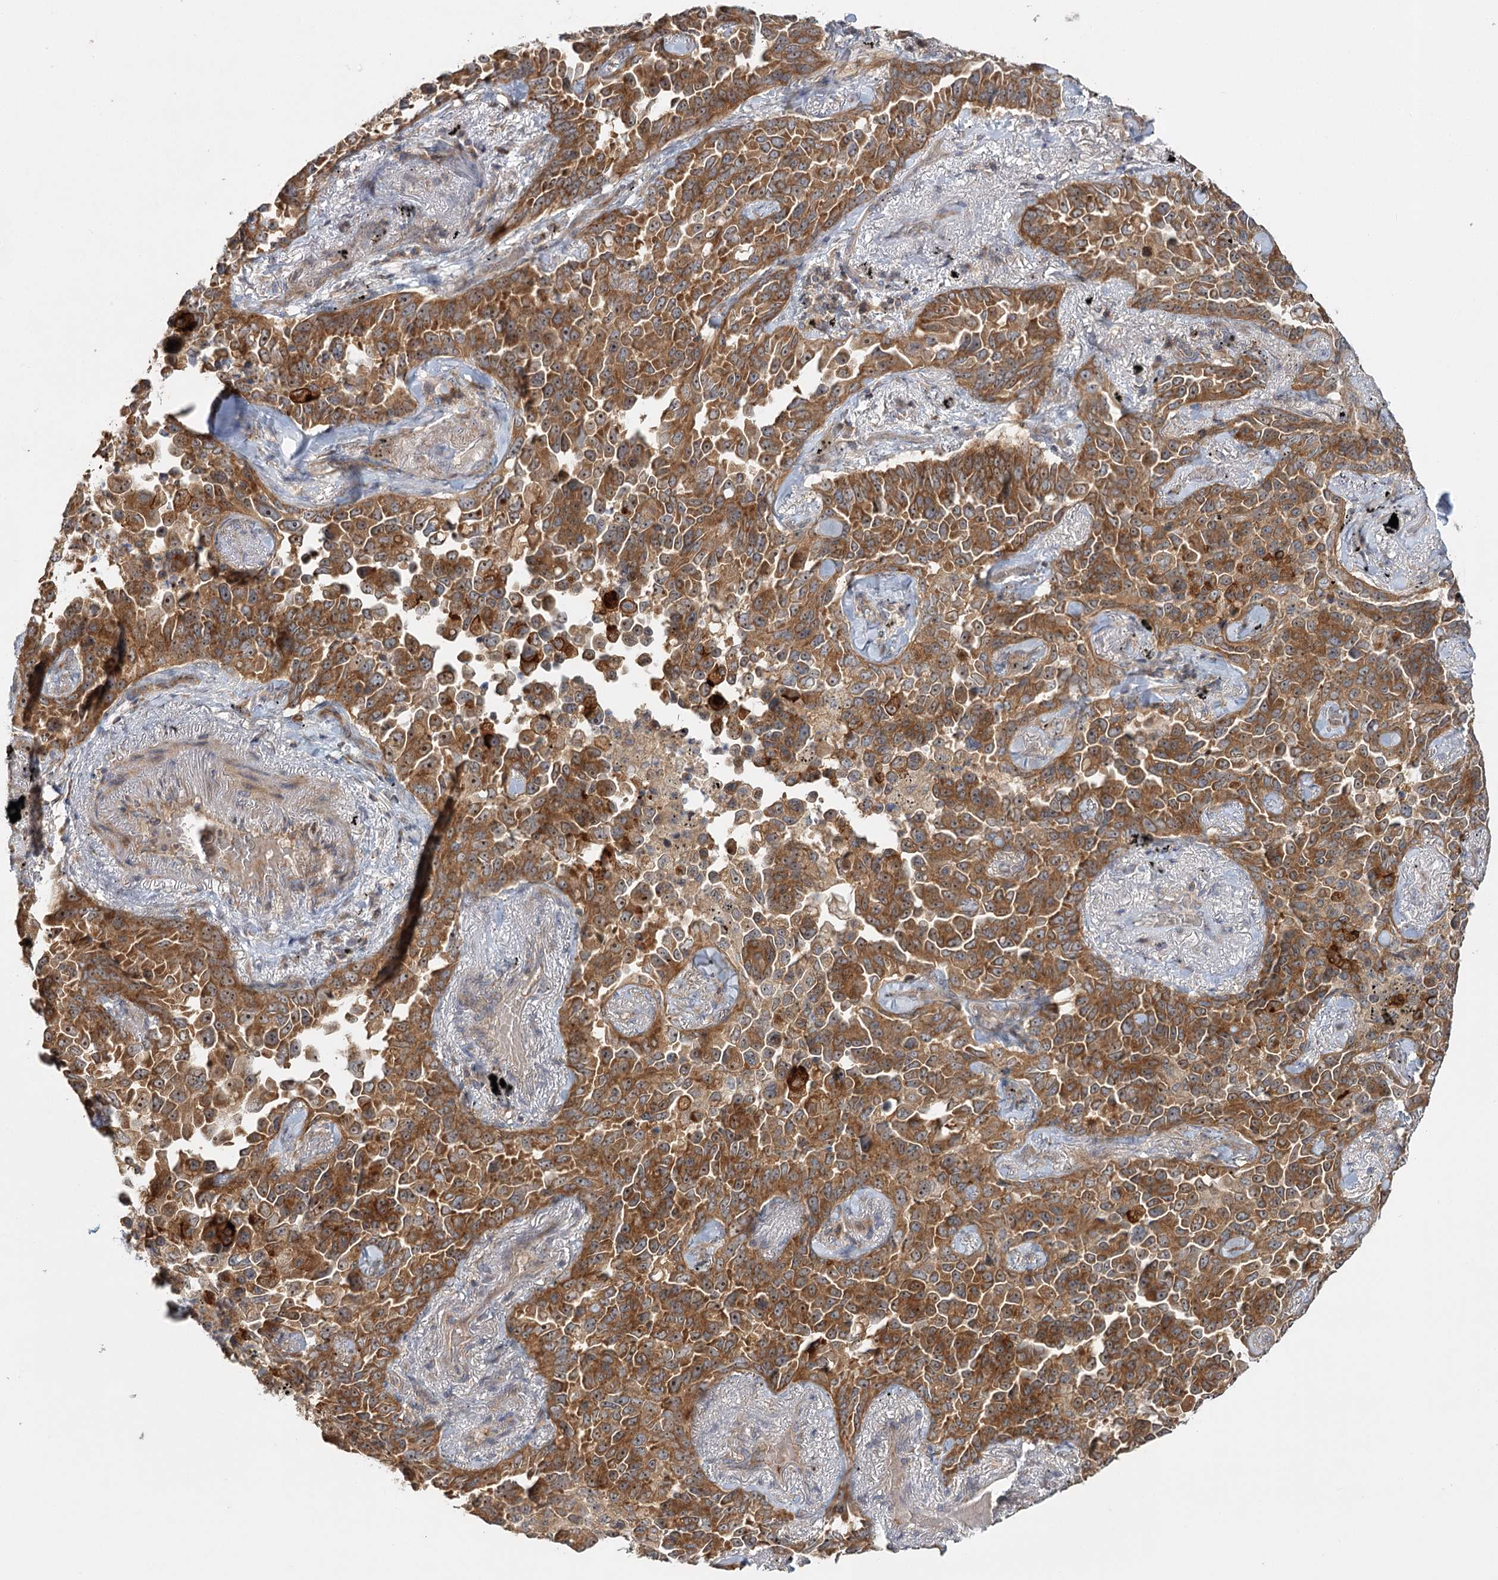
{"staining": {"intensity": "moderate", "quantity": ">75%", "location": "cytoplasmic/membranous,nuclear"}, "tissue": "lung cancer", "cell_type": "Tumor cells", "image_type": "cancer", "snomed": [{"axis": "morphology", "description": "Adenocarcinoma, NOS"}, {"axis": "topography", "description": "Lung"}], "caption": "Immunohistochemistry (IHC) of human adenocarcinoma (lung) exhibits medium levels of moderate cytoplasmic/membranous and nuclear expression in approximately >75% of tumor cells.", "gene": "RAPGEF6", "patient": {"sex": "female", "age": 67}}